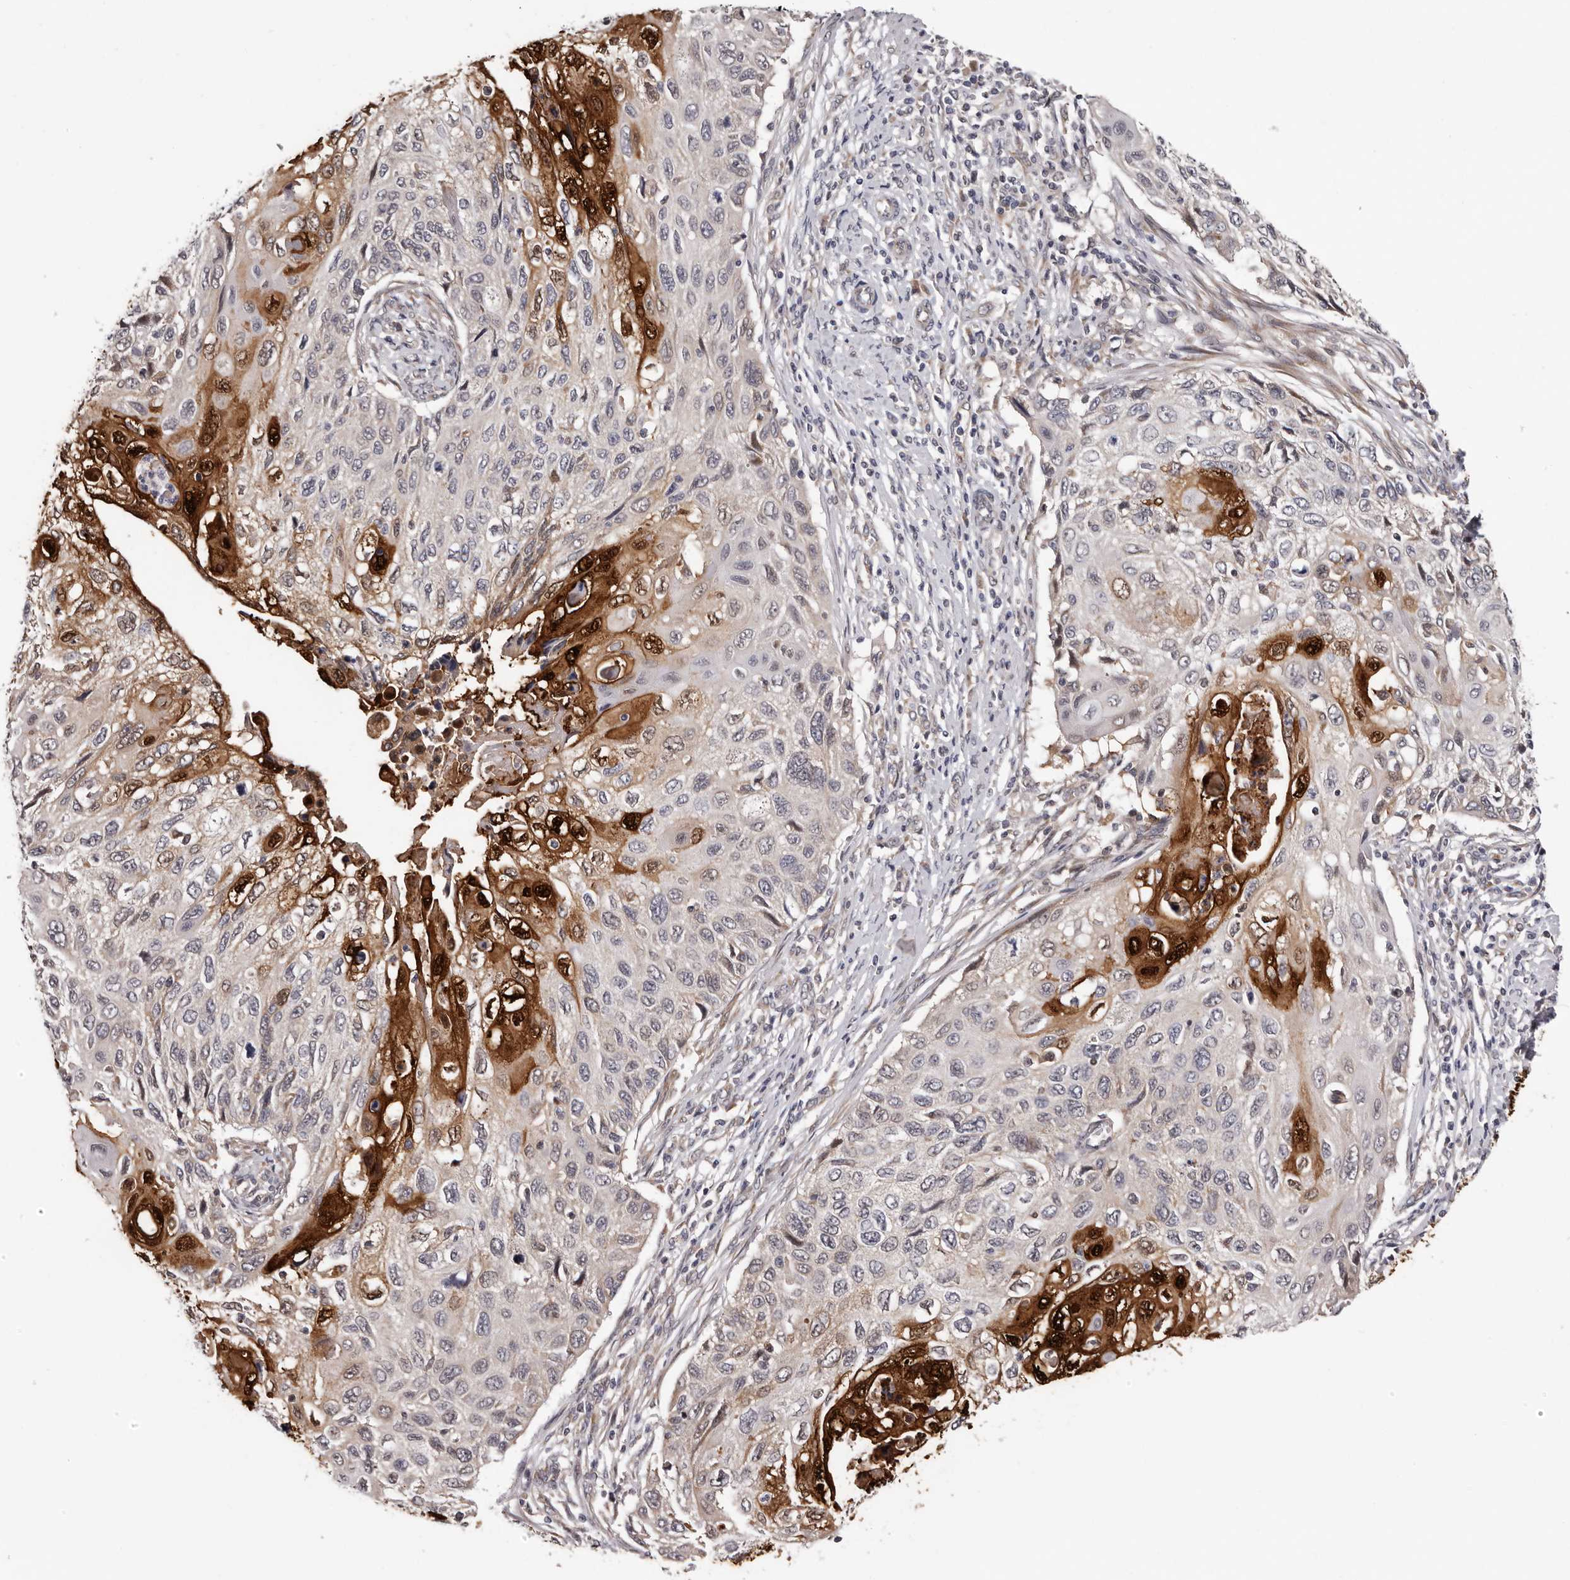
{"staining": {"intensity": "strong", "quantity": "25%-75%", "location": "cytoplasmic/membranous,nuclear"}, "tissue": "cervical cancer", "cell_type": "Tumor cells", "image_type": "cancer", "snomed": [{"axis": "morphology", "description": "Squamous cell carcinoma, NOS"}, {"axis": "topography", "description": "Cervix"}], "caption": "This is a histology image of IHC staining of squamous cell carcinoma (cervical), which shows strong expression in the cytoplasmic/membranous and nuclear of tumor cells.", "gene": "MED8", "patient": {"sex": "female", "age": 70}}